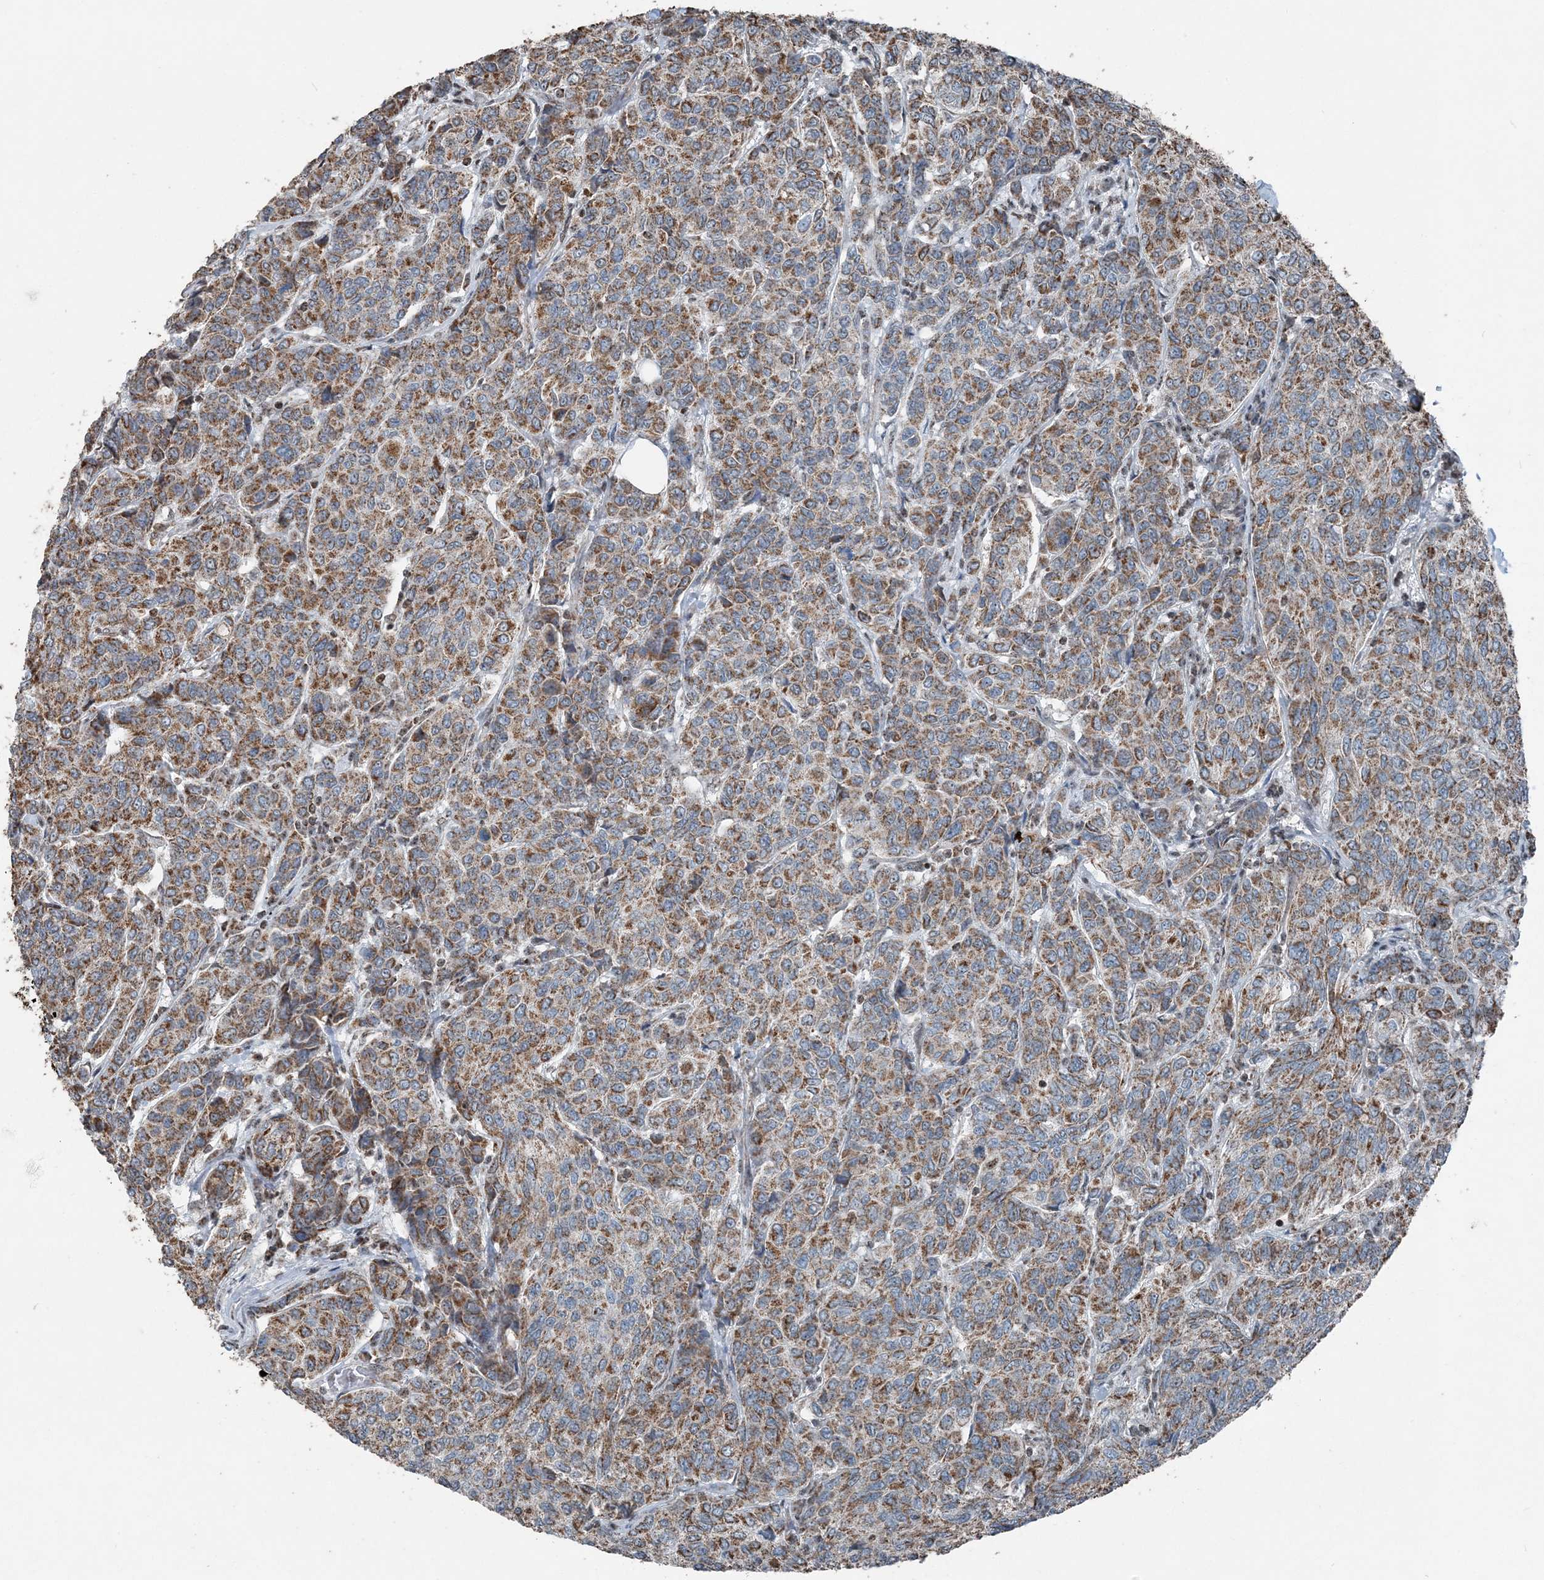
{"staining": {"intensity": "moderate", "quantity": ">75%", "location": "cytoplasmic/membranous"}, "tissue": "breast cancer", "cell_type": "Tumor cells", "image_type": "cancer", "snomed": [{"axis": "morphology", "description": "Duct carcinoma"}, {"axis": "topography", "description": "Breast"}], "caption": "Brown immunohistochemical staining in breast invasive ductal carcinoma demonstrates moderate cytoplasmic/membranous positivity in approximately >75% of tumor cells.", "gene": "SUCLG1", "patient": {"sex": "female", "age": 55}}